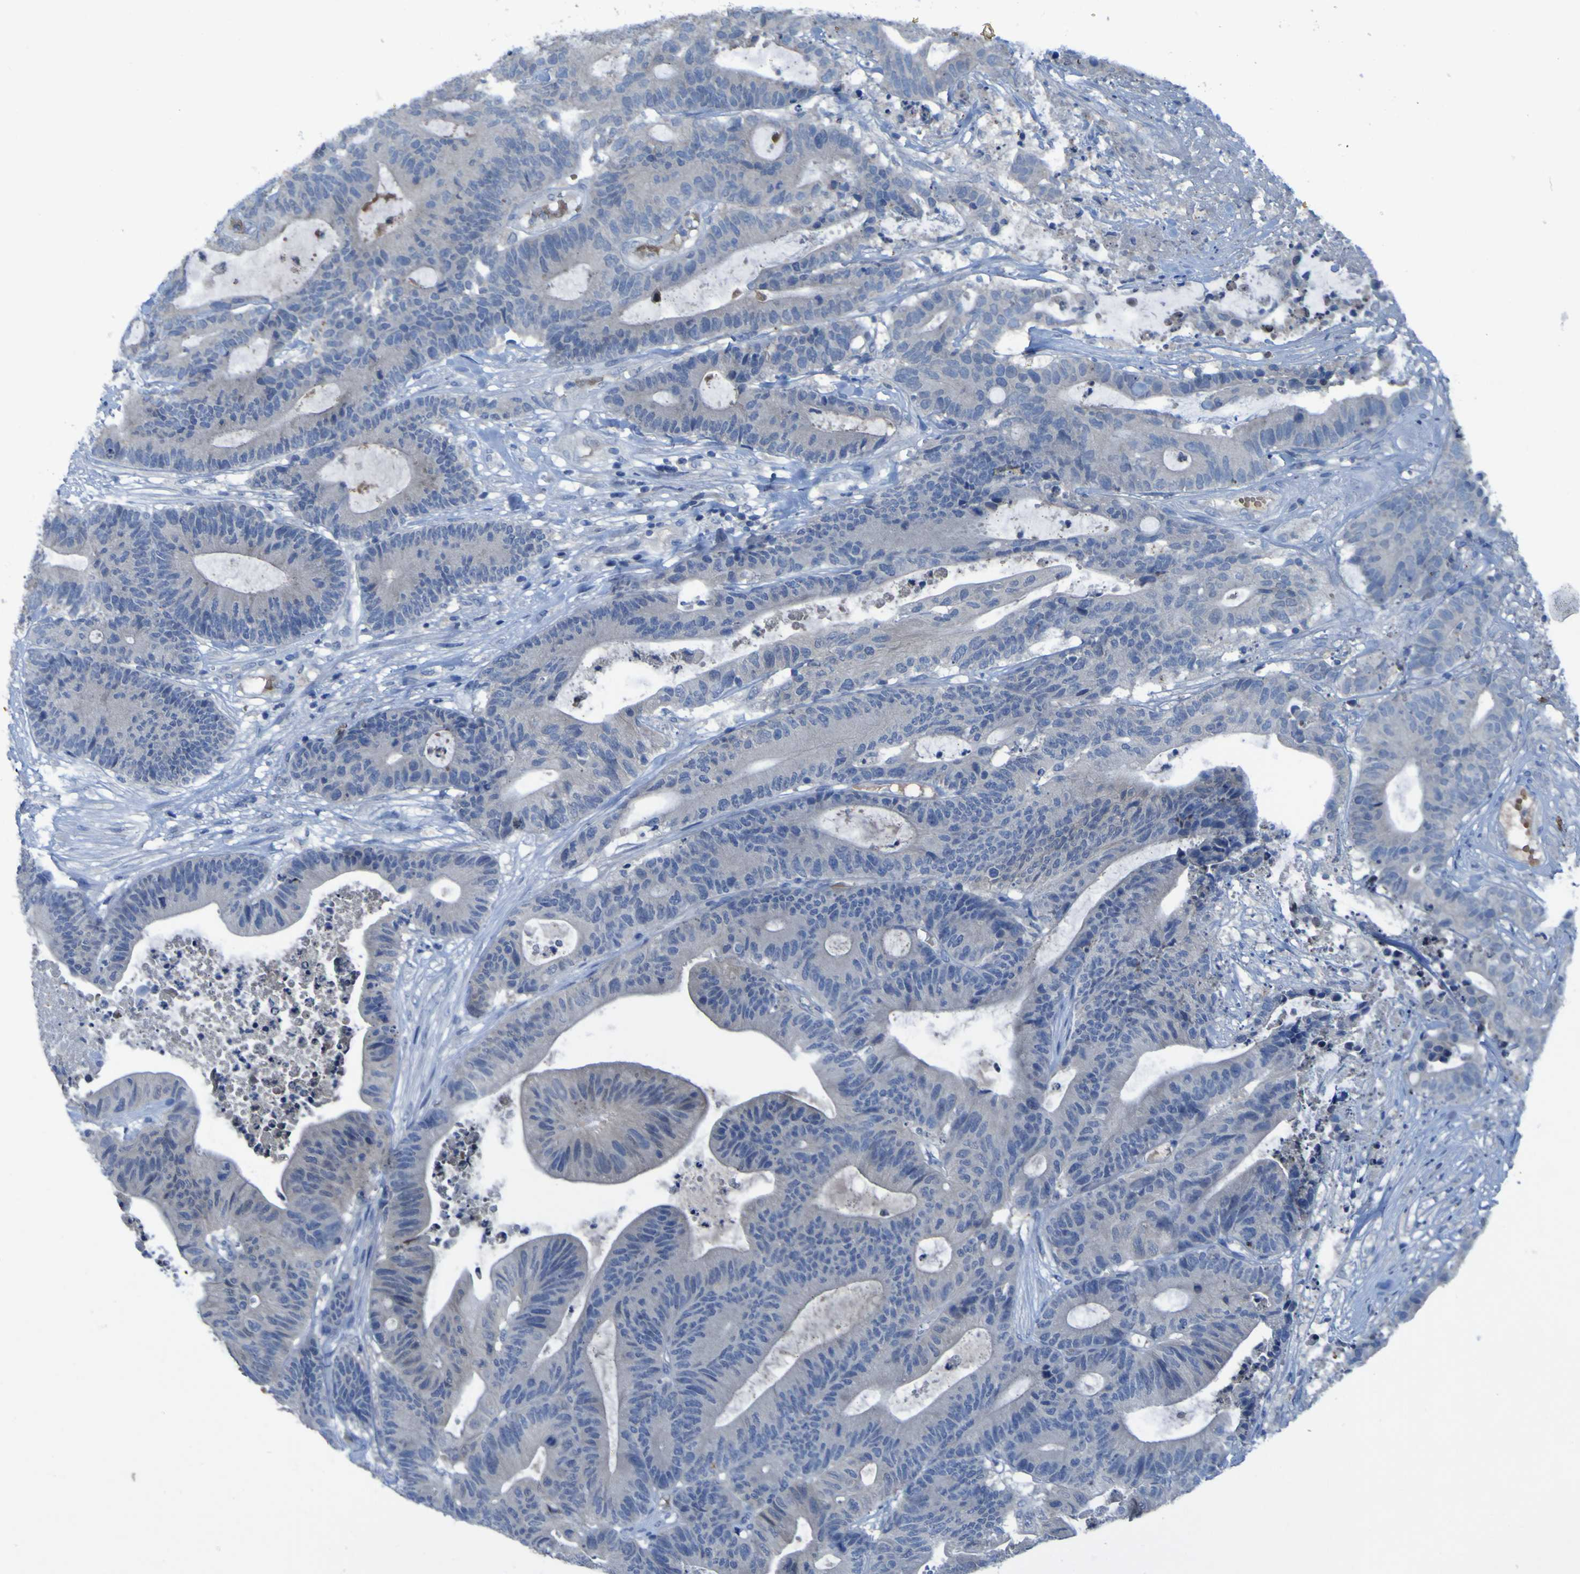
{"staining": {"intensity": "negative", "quantity": "none", "location": "none"}, "tissue": "colorectal cancer", "cell_type": "Tumor cells", "image_type": "cancer", "snomed": [{"axis": "morphology", "description": "Adenocarcinoma, NOS"}, {"axis": "topography", "description": "Colon"}], "caption": "Immunohistochemical staining of colorectal adenocarcinoma displays no significant staining in tumor cells. (DAB (3,3'-diaminobenzidine) immunohistochemistry with hematoxylin counter stain).", "gene": "SGK2", "patient": {"sex": "female", "age": 84}}